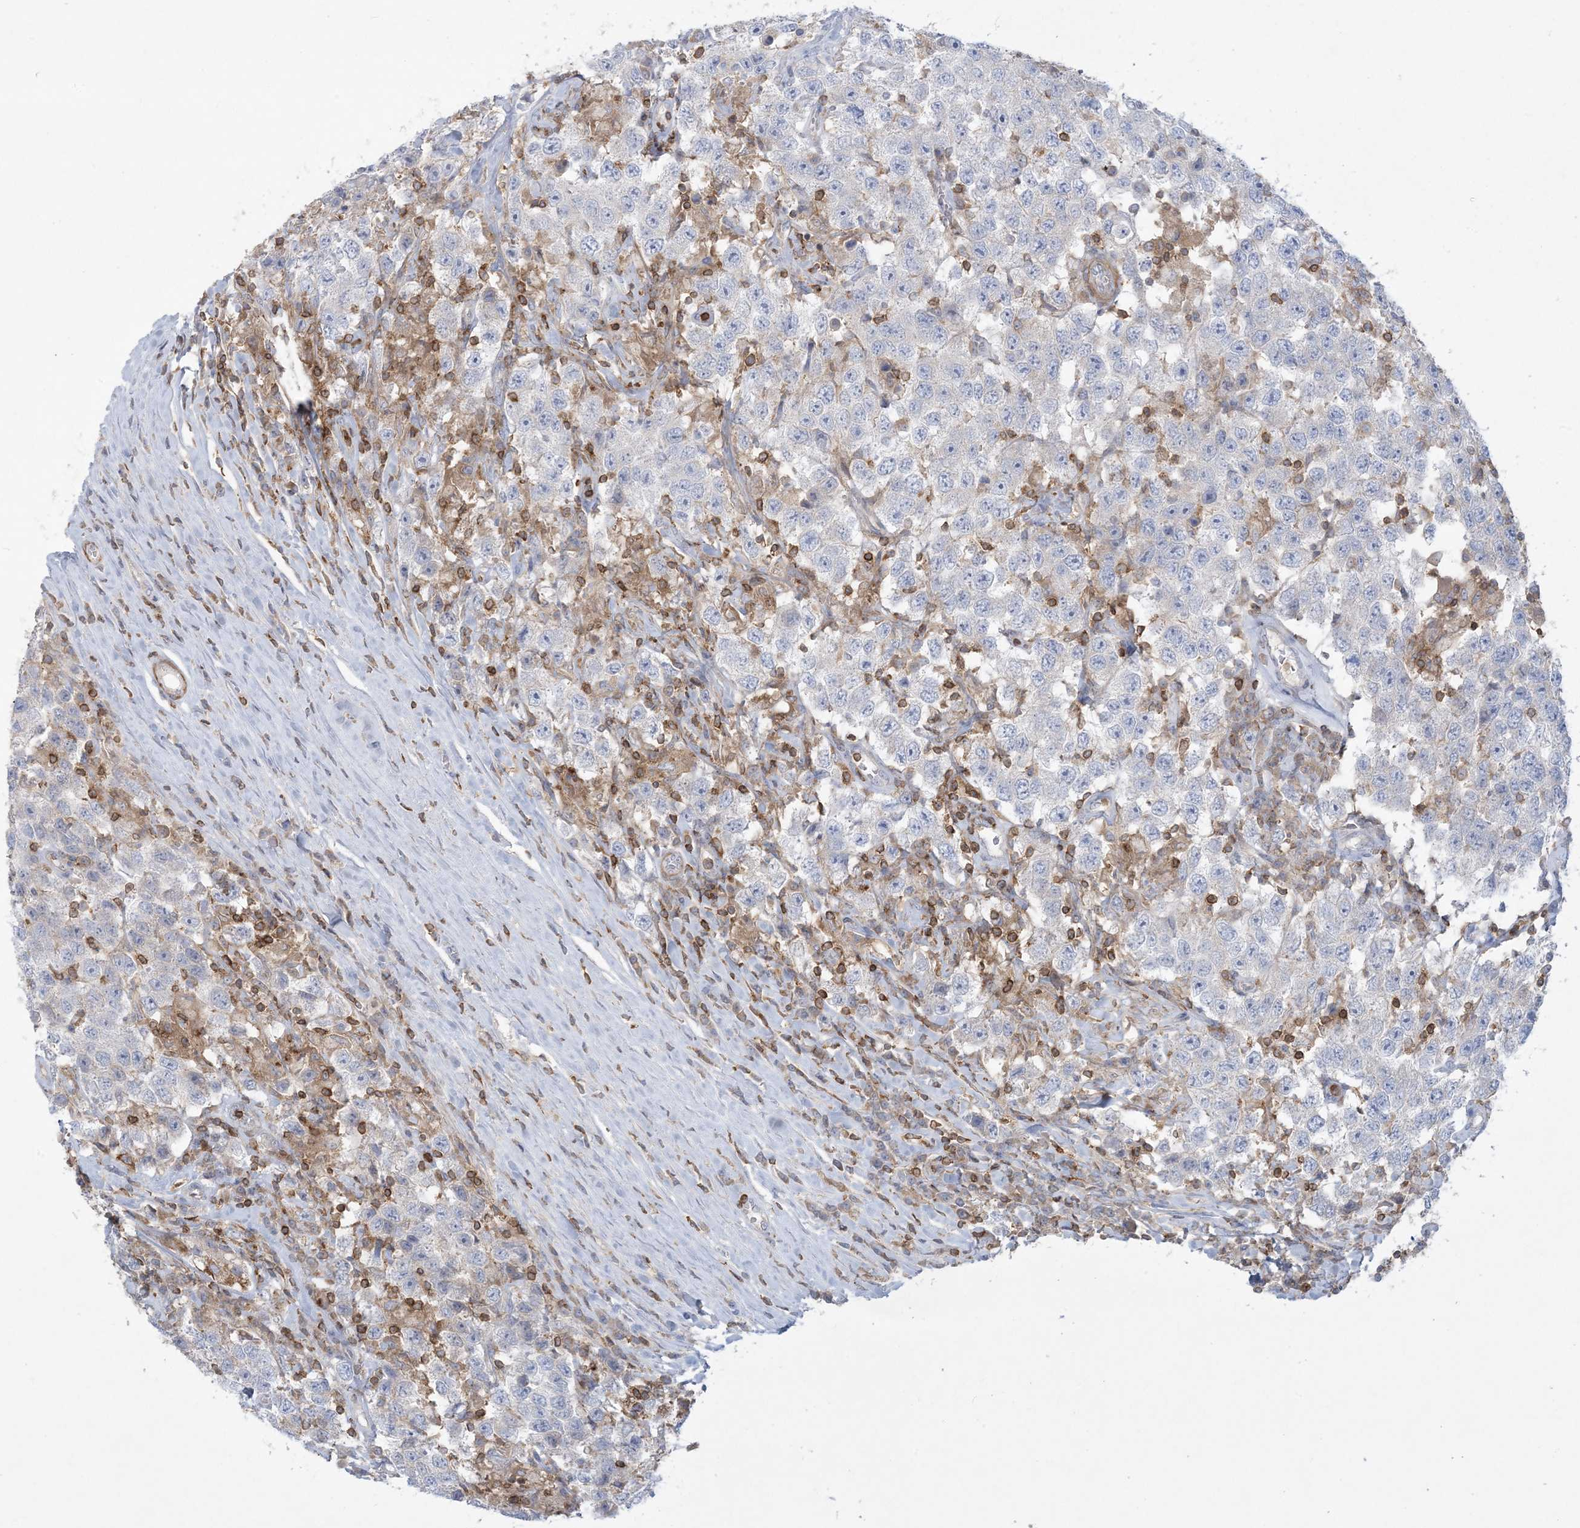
{"staining": {"intensity": "negative", "quantity": "none", "location": "none"}, "tissue": "testis cancer", "cell_type": "Tumor cells", "image_type": "cancer", "snomed": [{"axis": "morphology", "description": "Seminoma, NOS"}, {"axis": "topography", "description": "Testis"}], "caption": "Tumor cells show no significant protein expression in testis seminoma.", "gene": "ARHGAP30", "patient": {"sex": "male", "age": 41}}